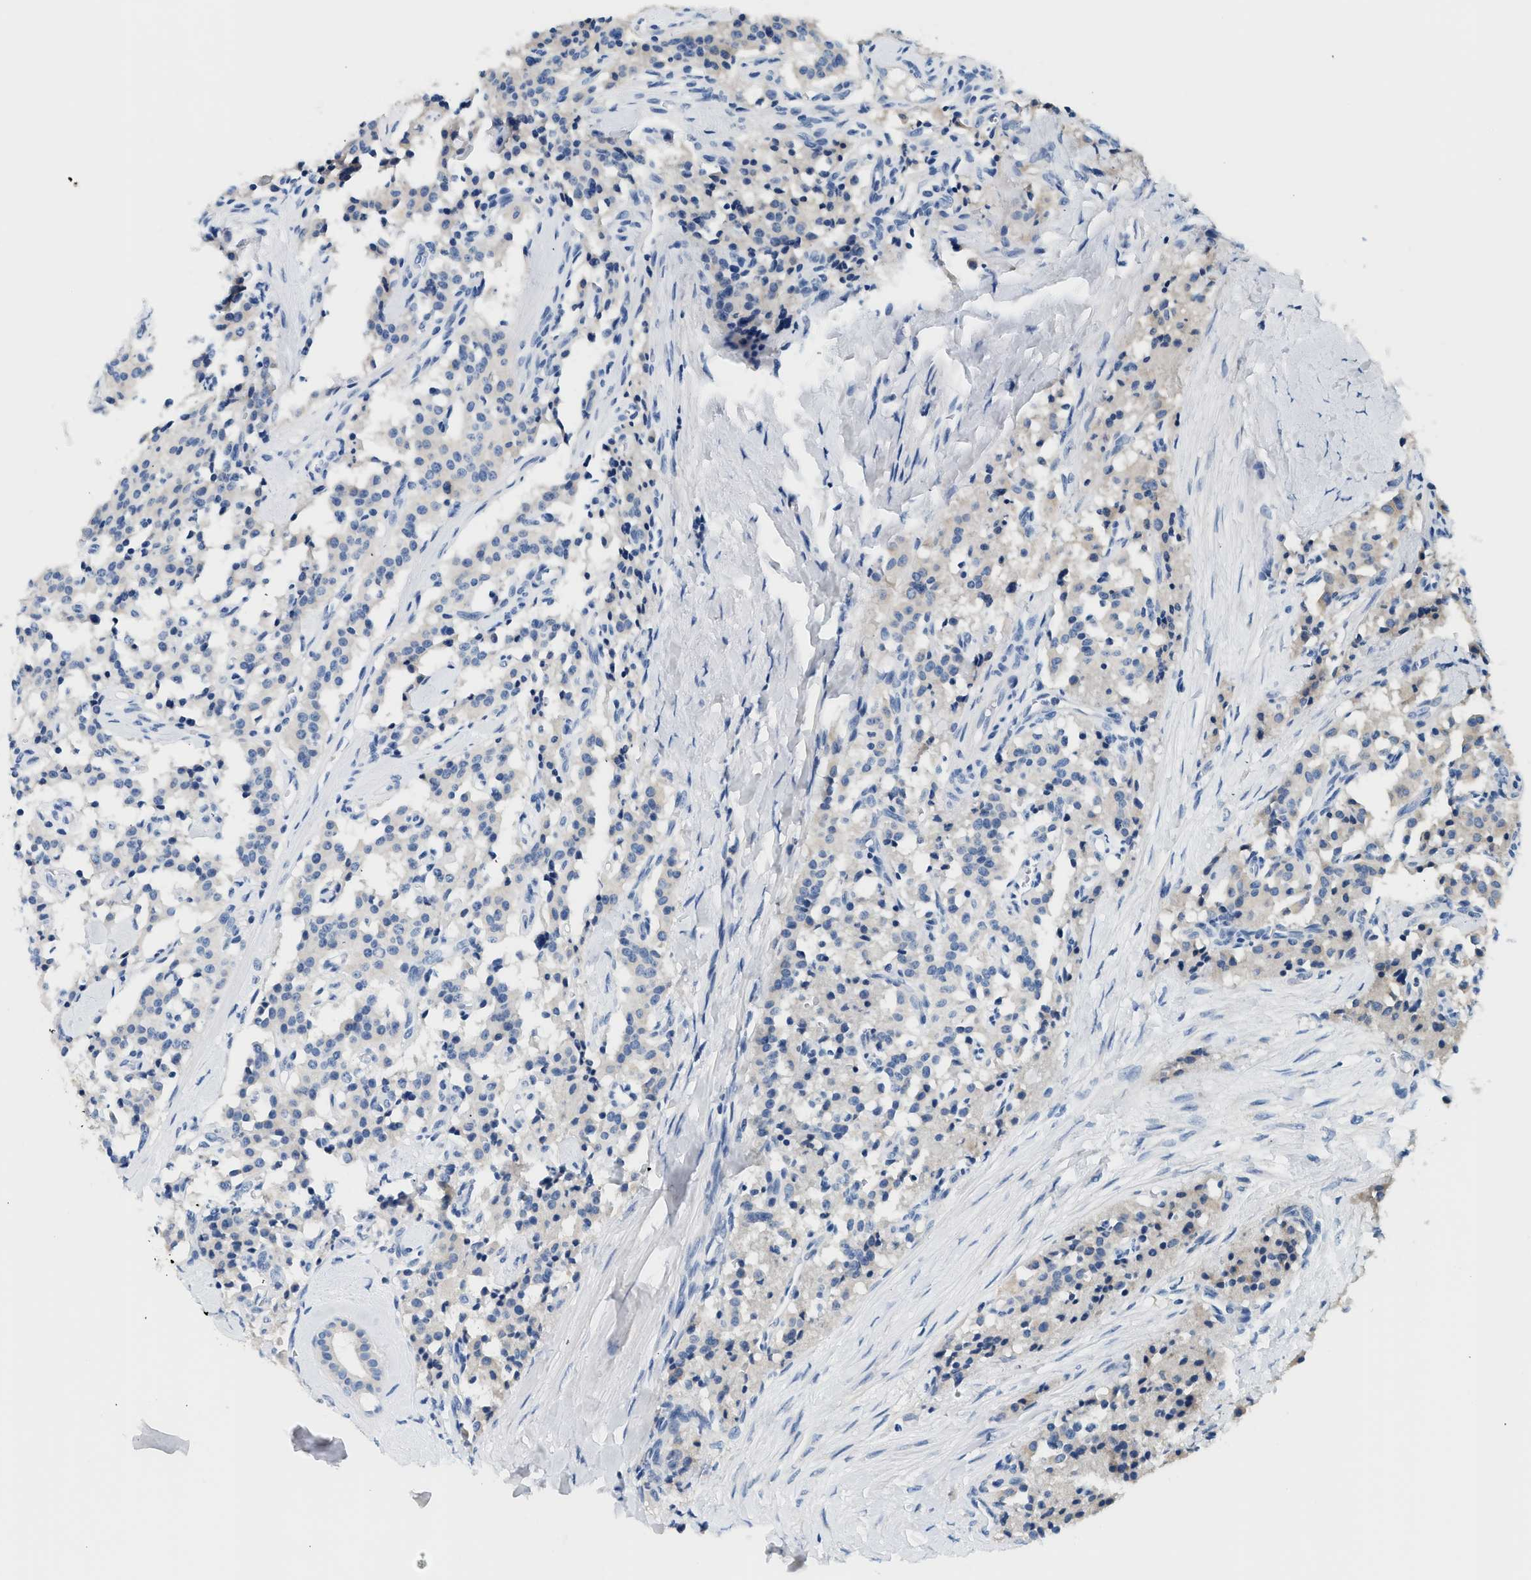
{"staining": {"intensity": "negative", "quantity": "none", "location": "none"}, "tissue": "carcinoid", "cell_type": "Tumor cells", "image_type": "cancer", "snomed": [{"axis": "morphology", "description": "Carcinoid, malignant, NOS"}, {"axis": "topography", "description": "Lung"}], "caption": "The IHC histopathology image has no significant expression in tumor cells of carcinoid (malignant) tissue.", "gene": "SLC35E1", "patient": {"sex": "male", "age": 30}}